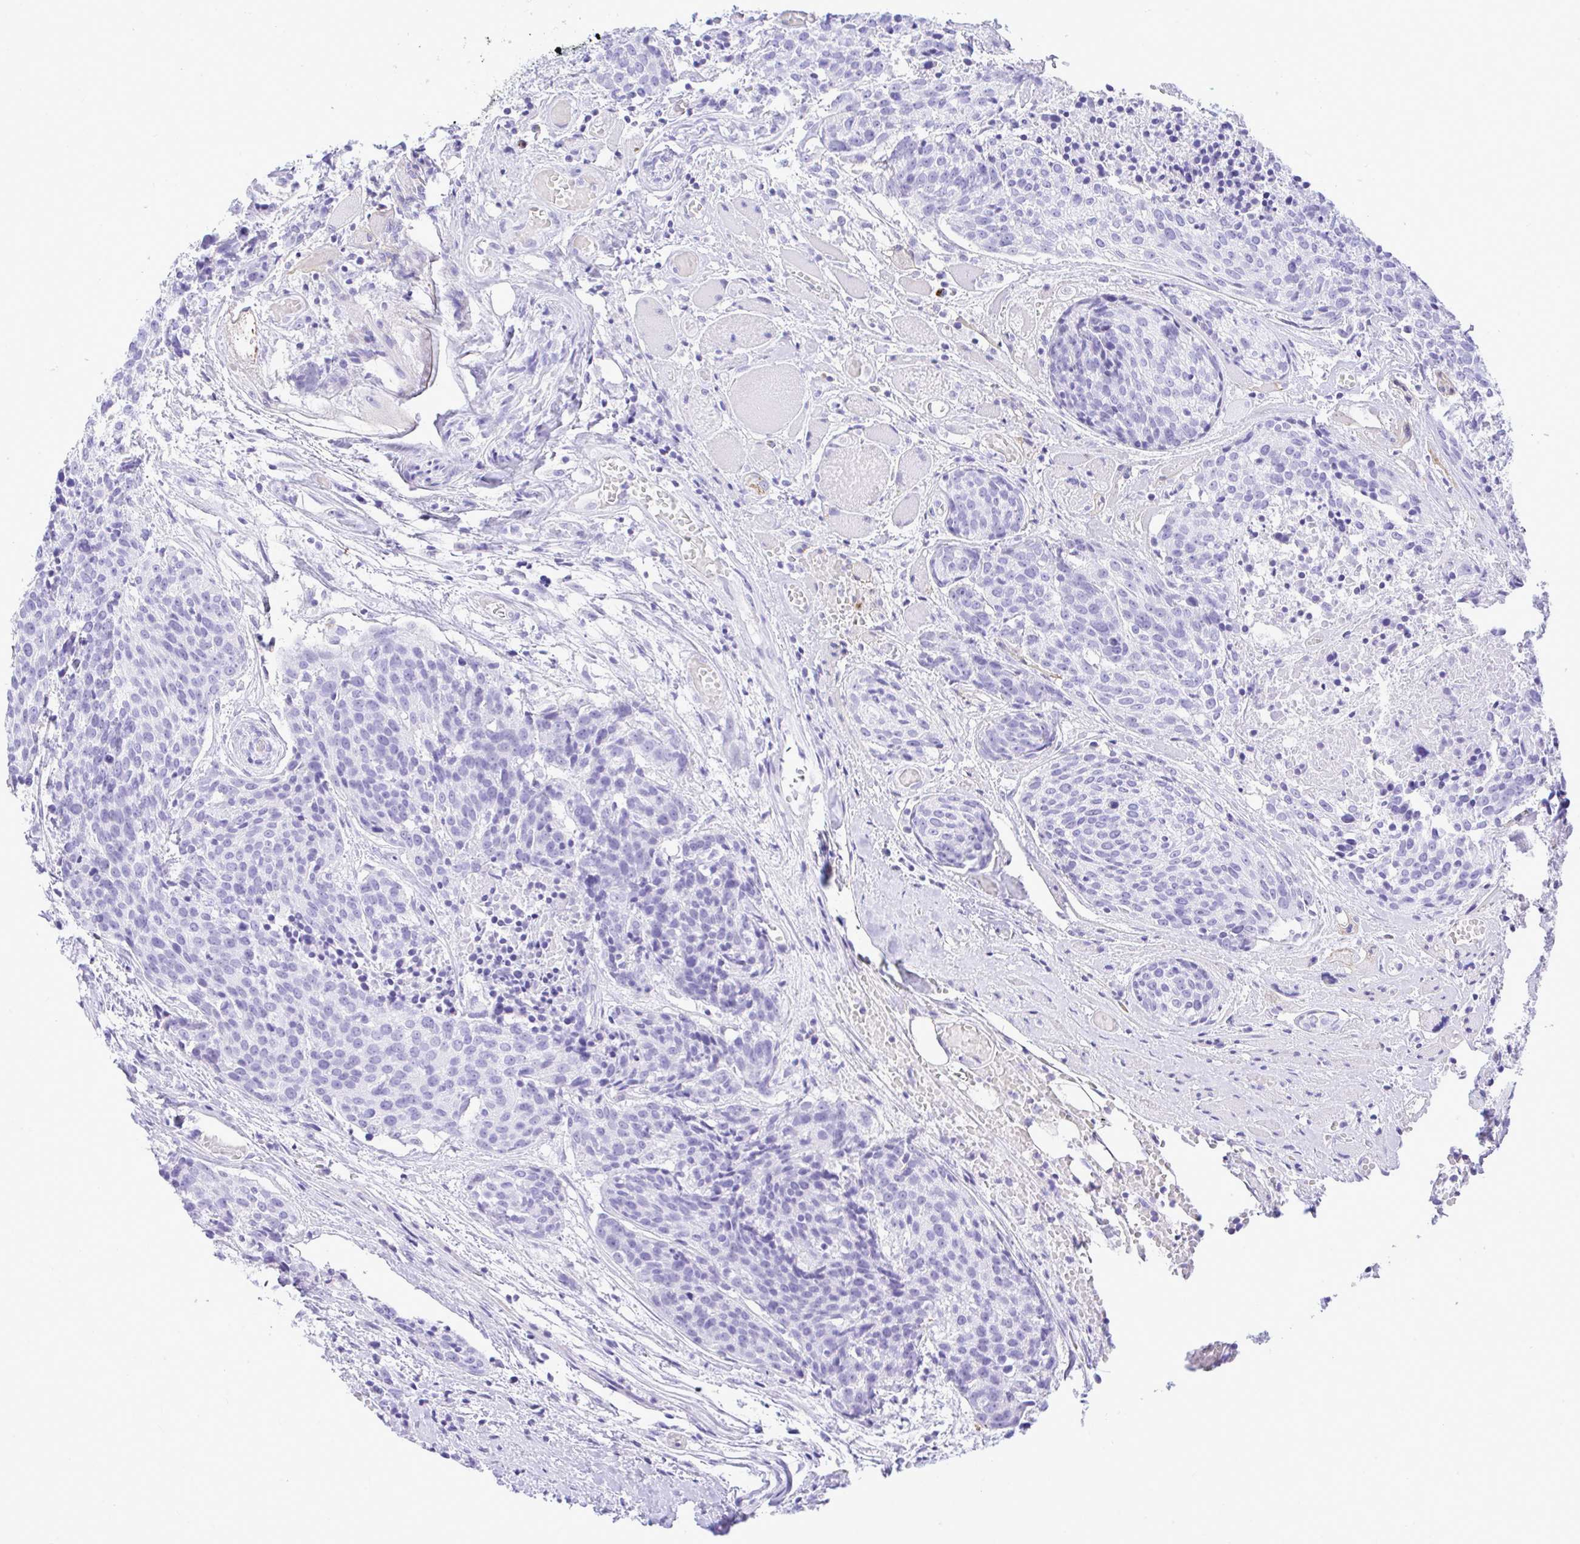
{"staining": {"intensity": "negative", "quantity": "none", "location": "none"}, "tissue": "head and neck cancer", "cell_type": "Tumor cells", "image_type": "cancer", "snomed": [{"axis": "morphology", "description": "Squamous cell carcinoma, NOS"}, {"axis": "topography", "description": "Oral tissue"}, {"axis": "topography", "description": "Head-Neck"}], "caption": "Human head and neck cancer (squamous cell carcinoma) stained for a protein using immunohistochemistry reveals no staining in tumor cells.", "gene": "SELENOV", "patient": {"sex": "male", "age": 64}}